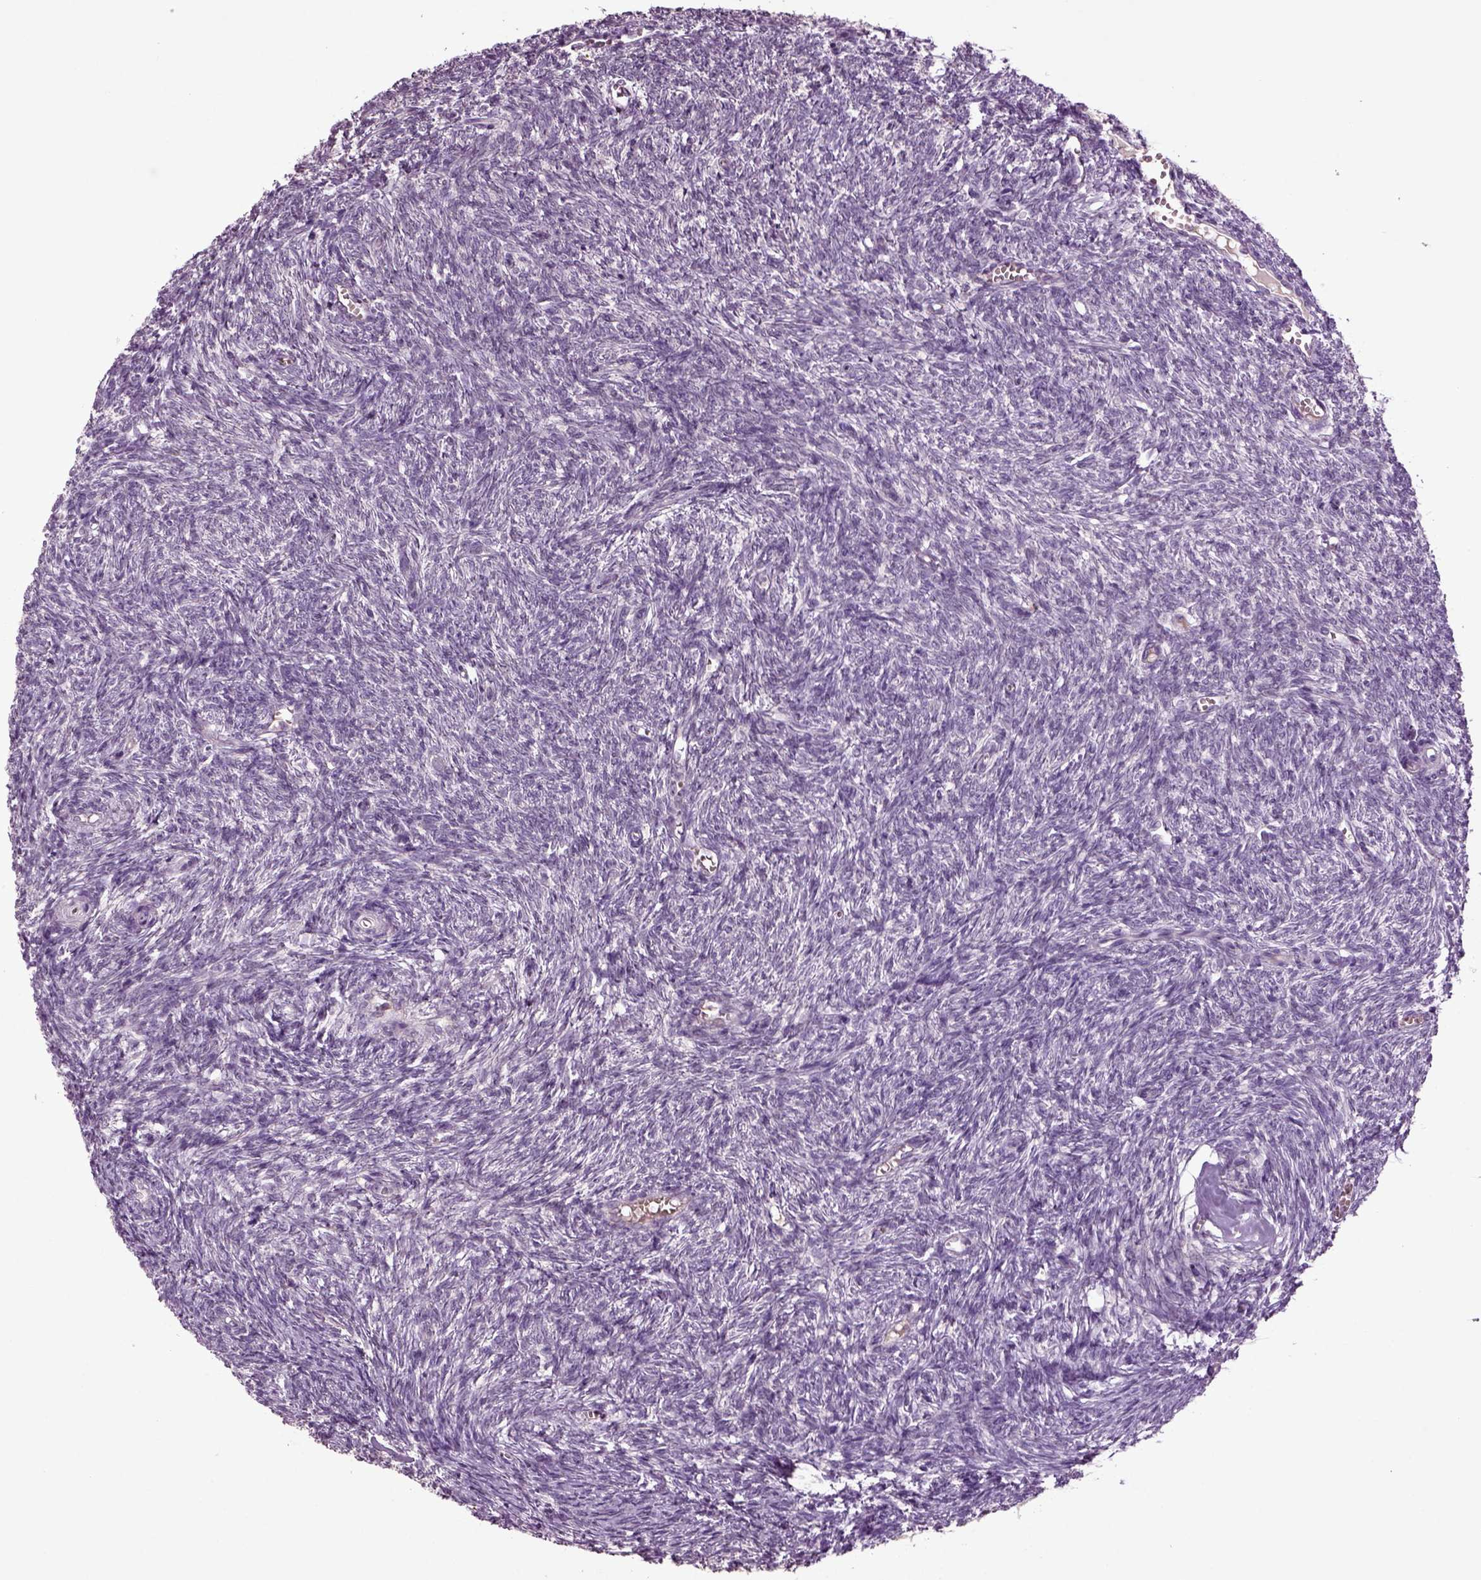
{"staining": {"intensity": "moderate", "quantity": "<25%", "location": "cytoplasmic/membranous"}, "tissue": "ovary", "cell_type": "Follicle cells", "image_type": "normal", "snomed": [{"axis": "morphology", "description": "Normal tissue, NOS"}, {"axis": "topography", "description": "Ovary"}], "caption": "An IHC micrograph of unremarkable tissue is shown. Protein staining in brown highlights moderate cytoplasmic/membranous positivity in ovary within follicle cells.", "gene": "SLC17A6", "patient": {"sex": "female", "age": 43}}